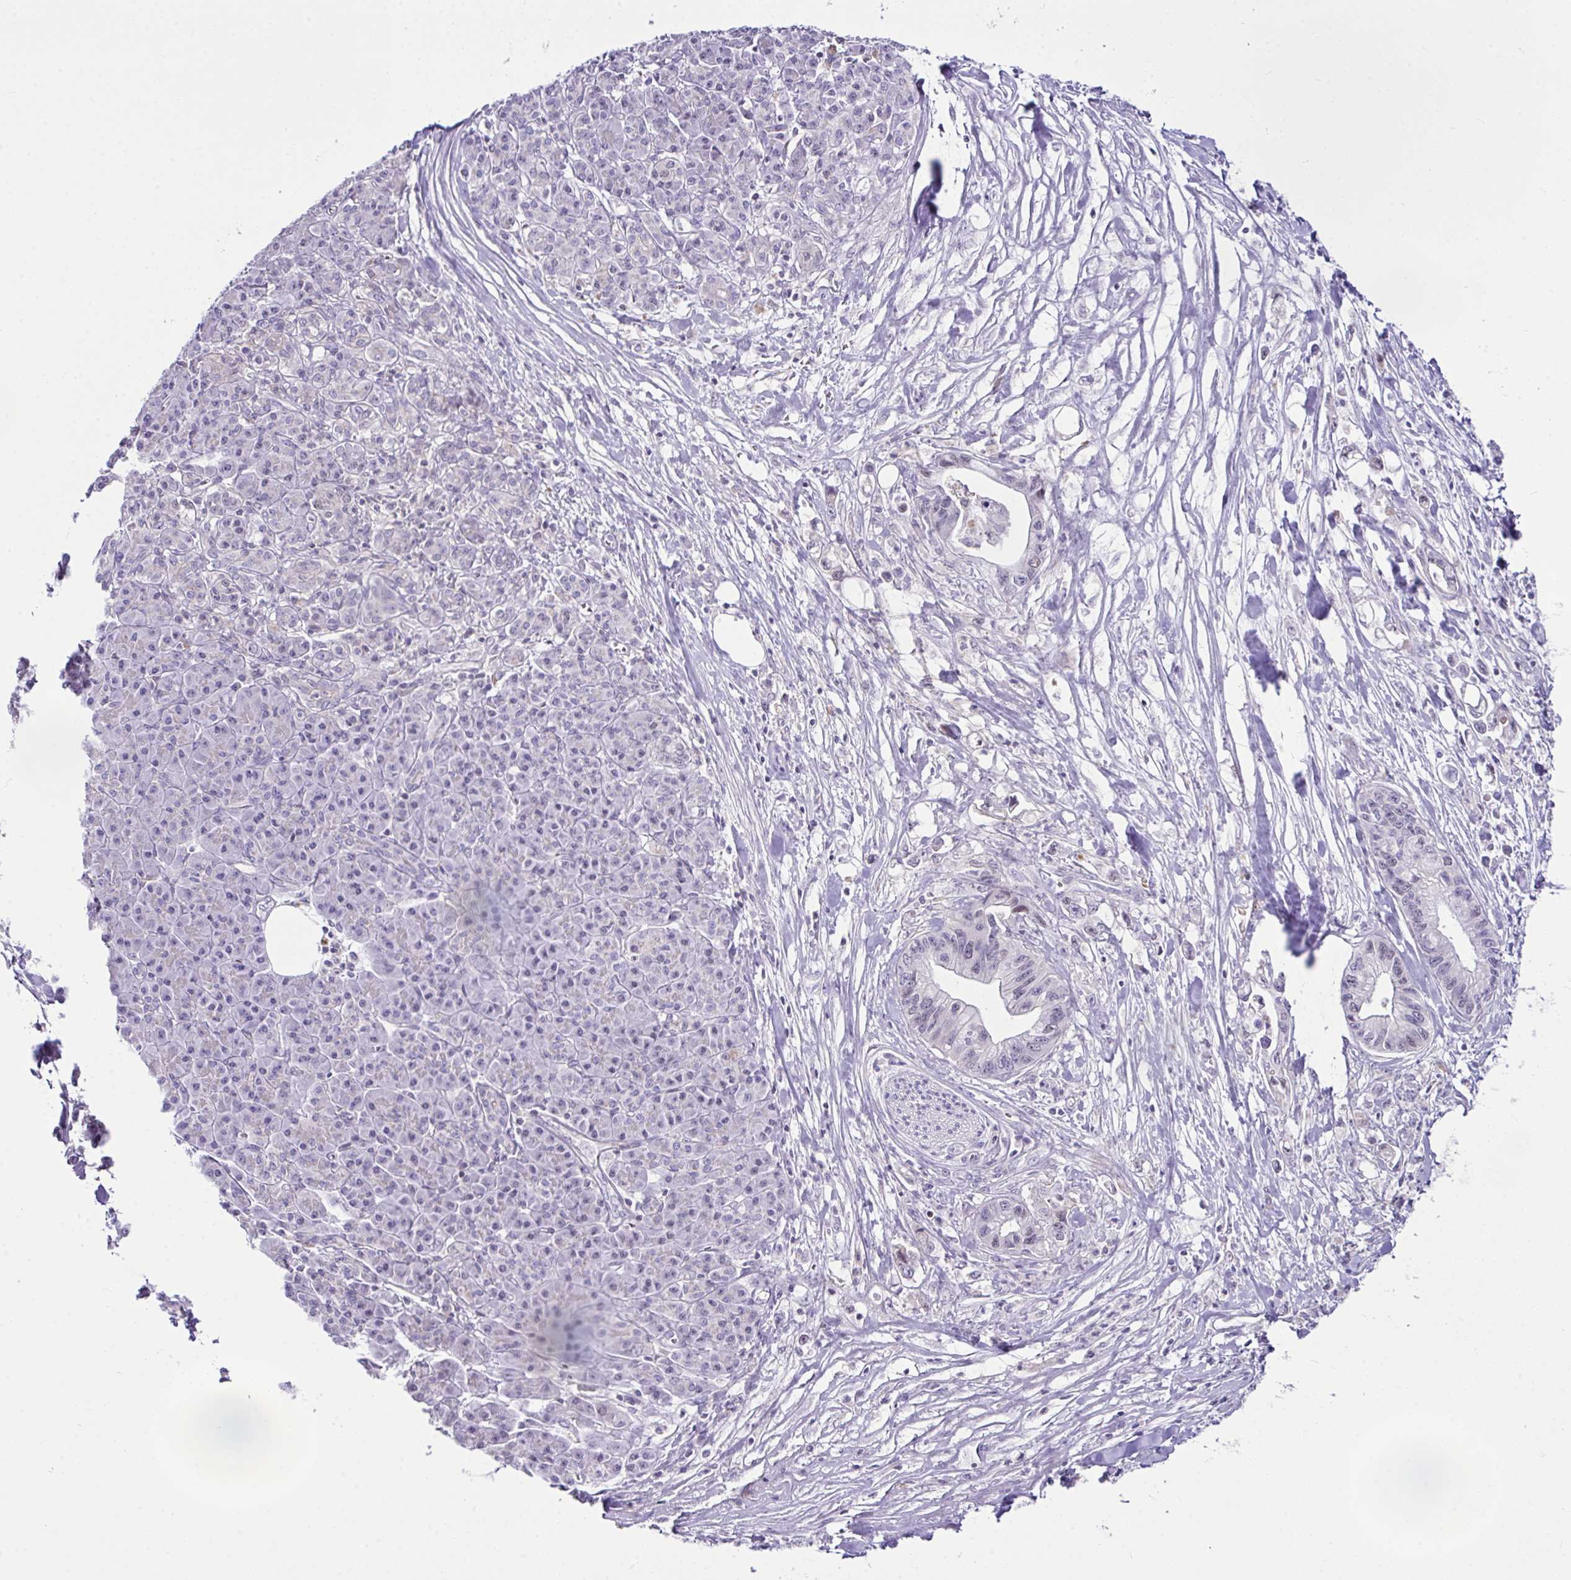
{"staining": {"intensity": "negative", "quantity": "none", "location": "none"}, "tissue": "pancreatic cancer", "cell_type": "Tumor cells", "image_type": "cancer", "snomed": [{"axis": "morphology", "description": "Adenocarcinoma, NOS"}, {"axis": "topography", "description": "Pancreas"}], "caption": "DAB immunohistochemical staining of human pancreatic cancer demonstrates no significant expression in tumor cells.", "gene": "D2HGDH", "patient": {"sex": "male", "age": 61}}